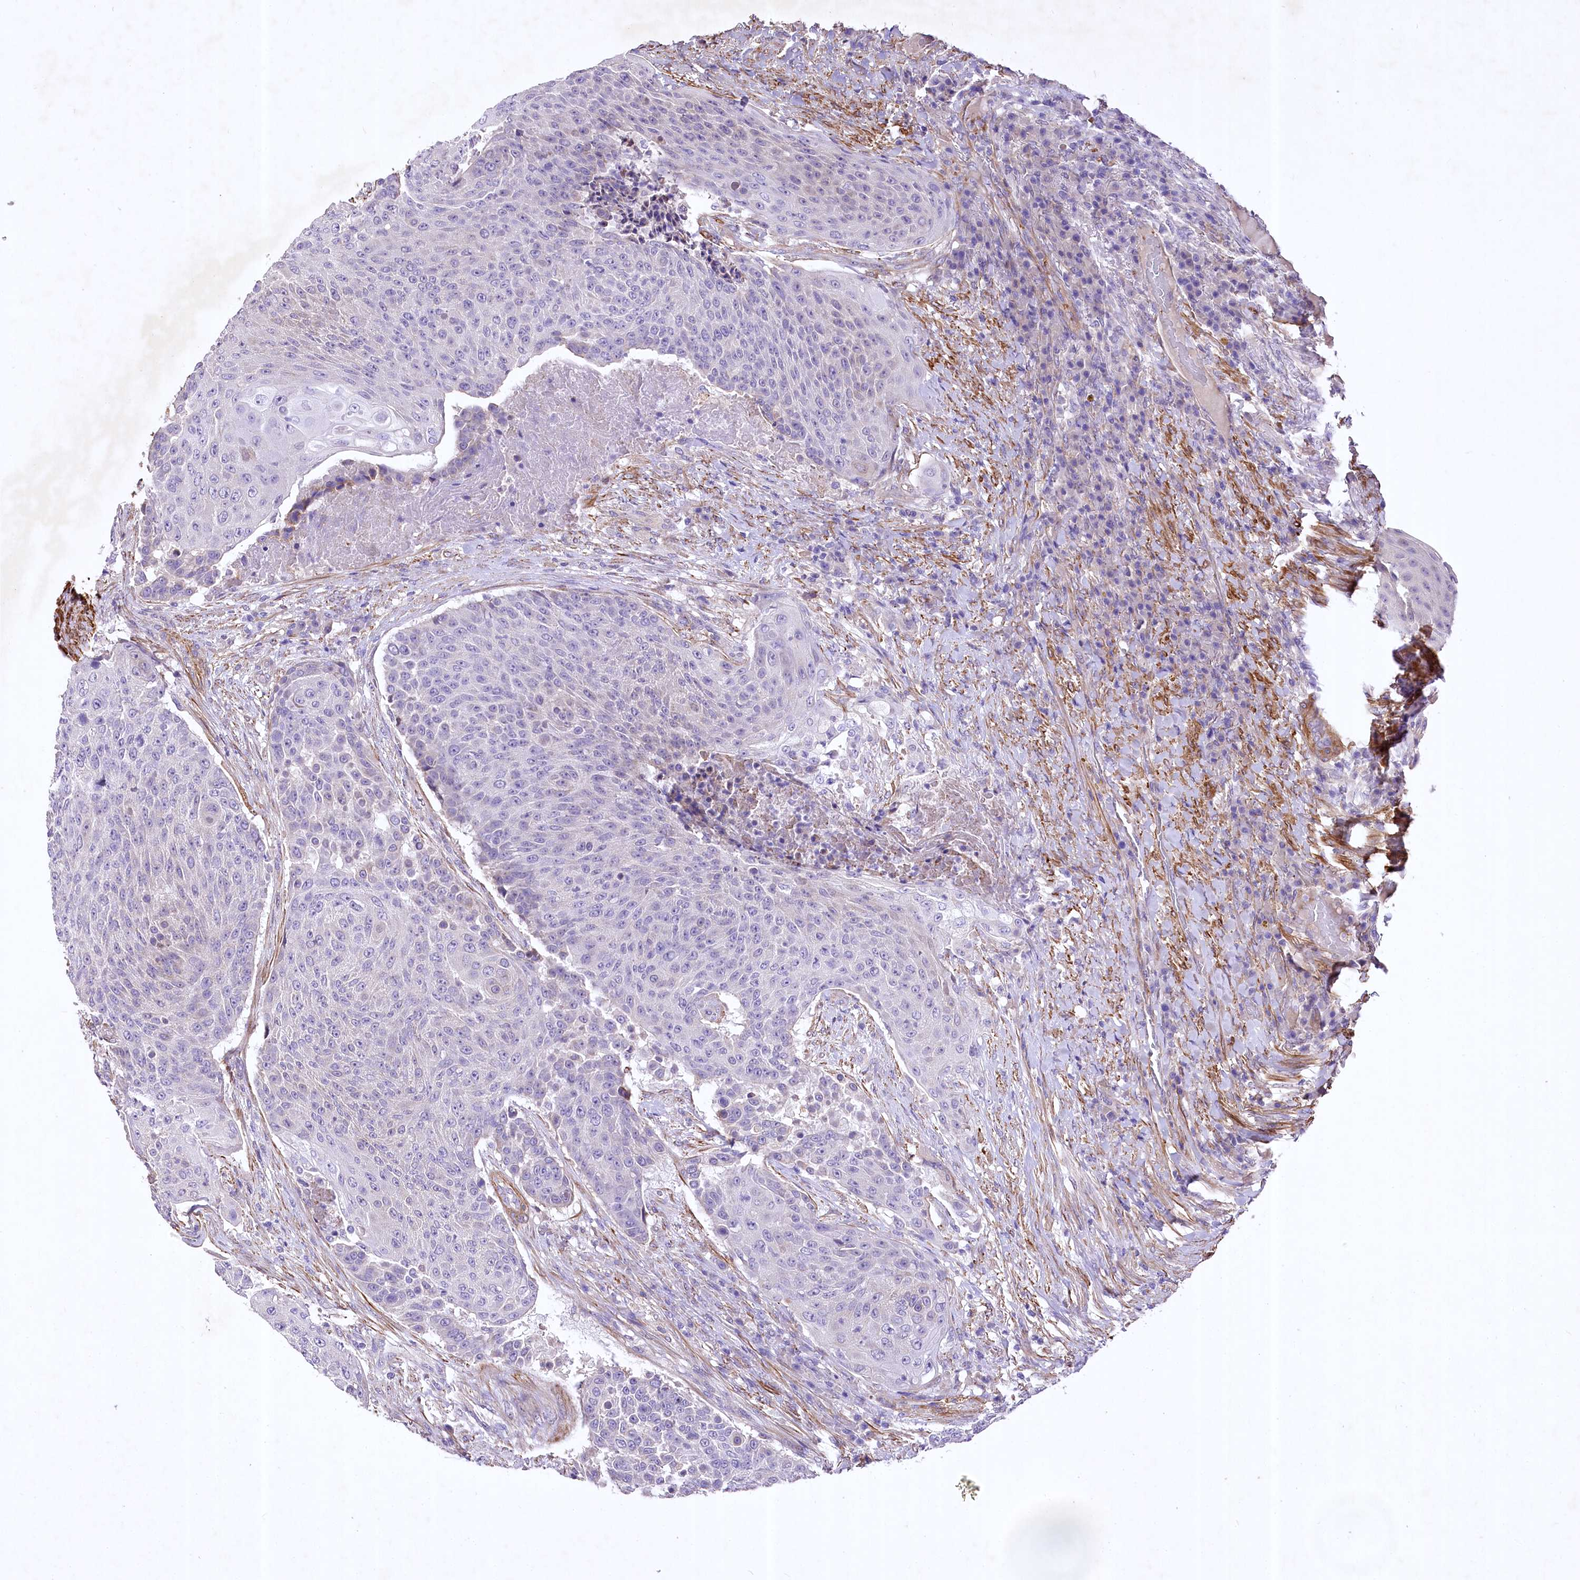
{"staining": {"intensity": "negative", "quantity": "none", "location": "none"}, "tissue": "urothelial cancer", "cell_type": "Tumor cells", "image_type": "cancer", "snomed": [{"axis": "morphology", "description": "Urothelial carcinoma, High grade"}, {"axis": "topography", "description": "Urinary bladder"}], "caption": "Urothelial cancer was stained to show a protein in brown. There is no significant expression in tumor cells. (Brightfield microscopy of DAB IHC at high magnification).", "gene": "RDH16", "patient": {"sex": "female", "age": 63}}